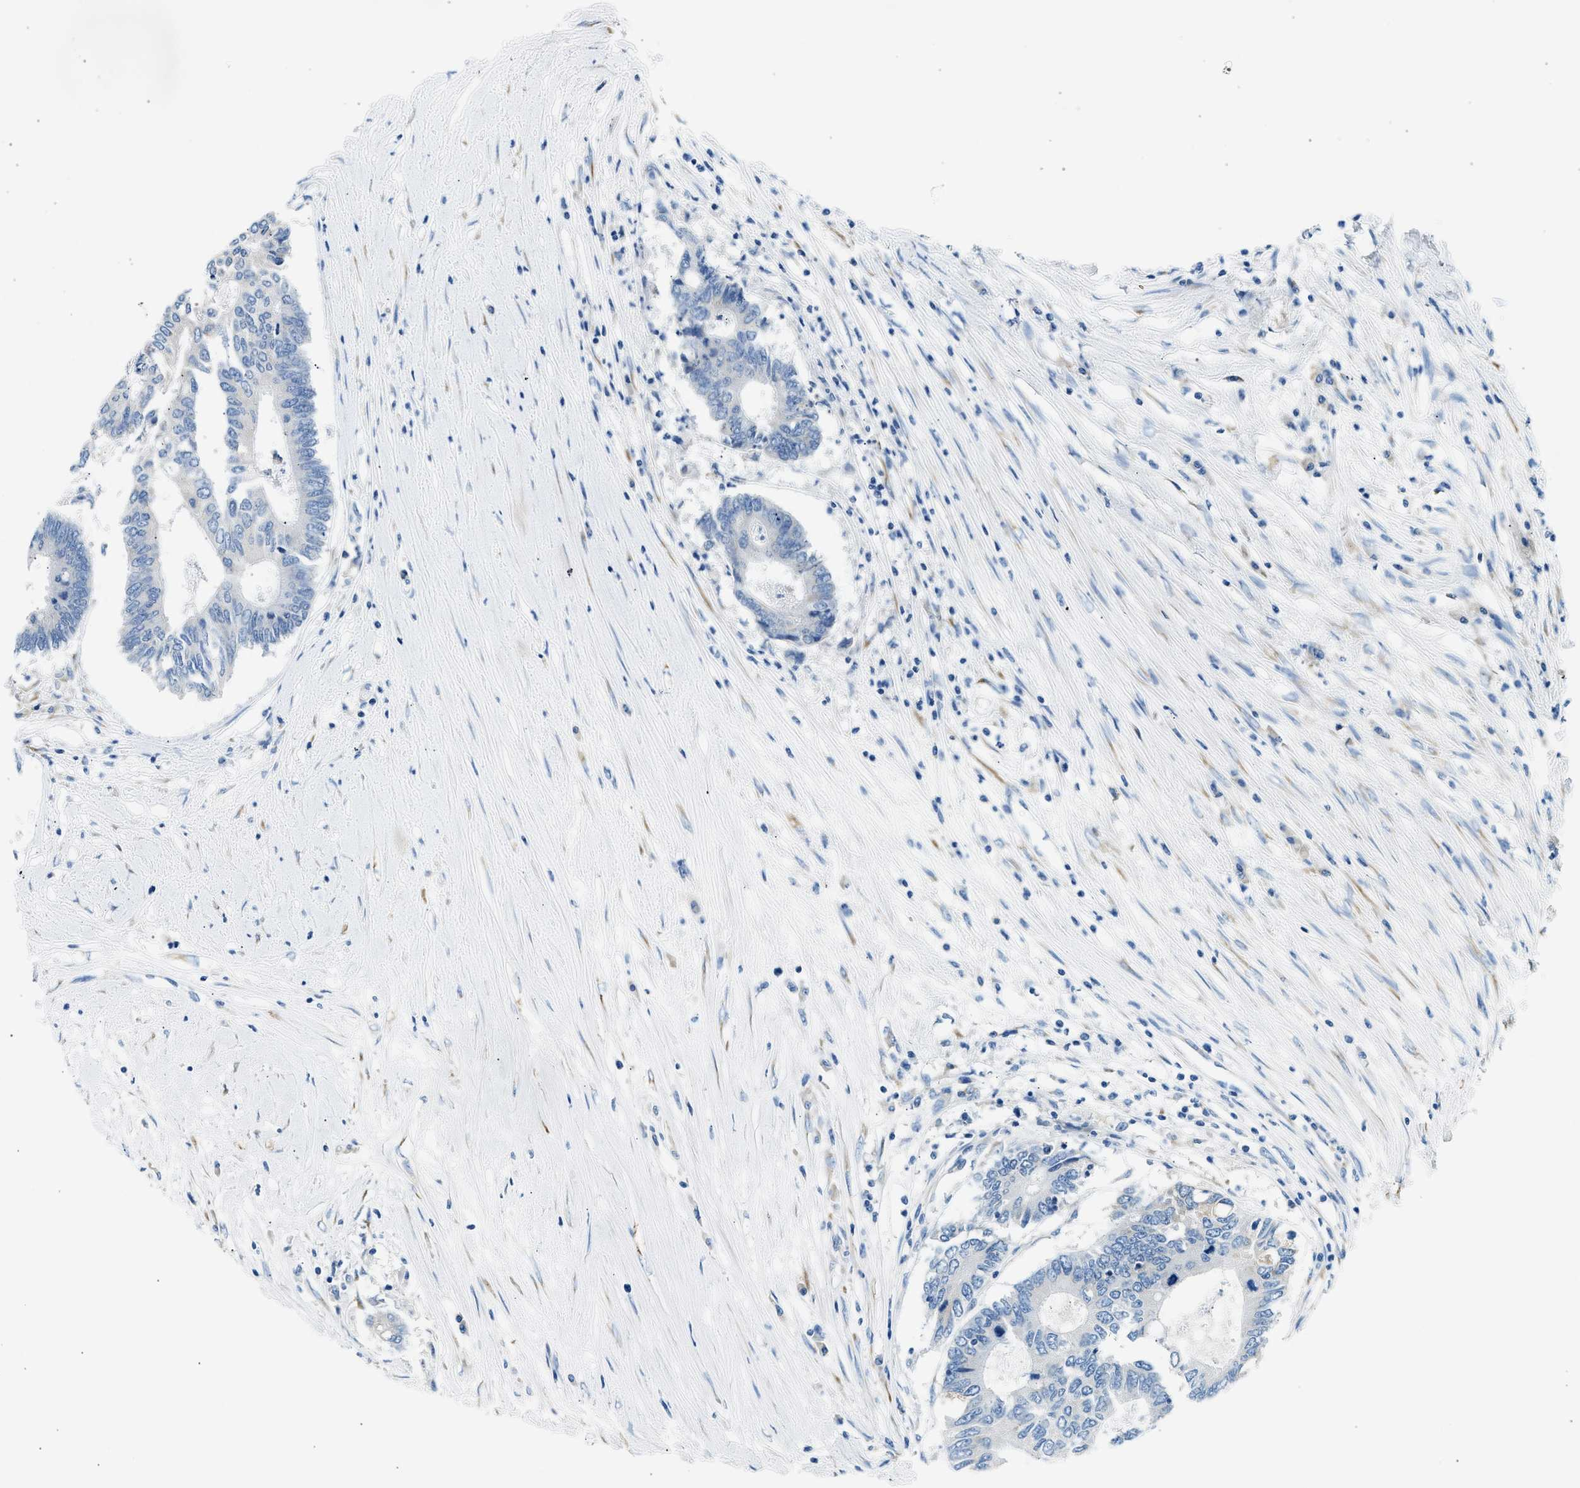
{"staining": {"intensity": "negative", "quantity": "none", "location": "none"}, "tissue": "colorectal cancer", "cell_type": "Tumor cells", "image_type": "cancer", "snomed": [{"axis": "morphology", "description": "Adenocarcinoma, NOS"}, {"axis": "topography", "description": "Rectum"}], "caption": "Colorectal adenocarcinoma stained for a protein using IHC displays no positivity tumor cells.", "gene": "CLDN18", "patient": {"sex": "male", "age": 63}}